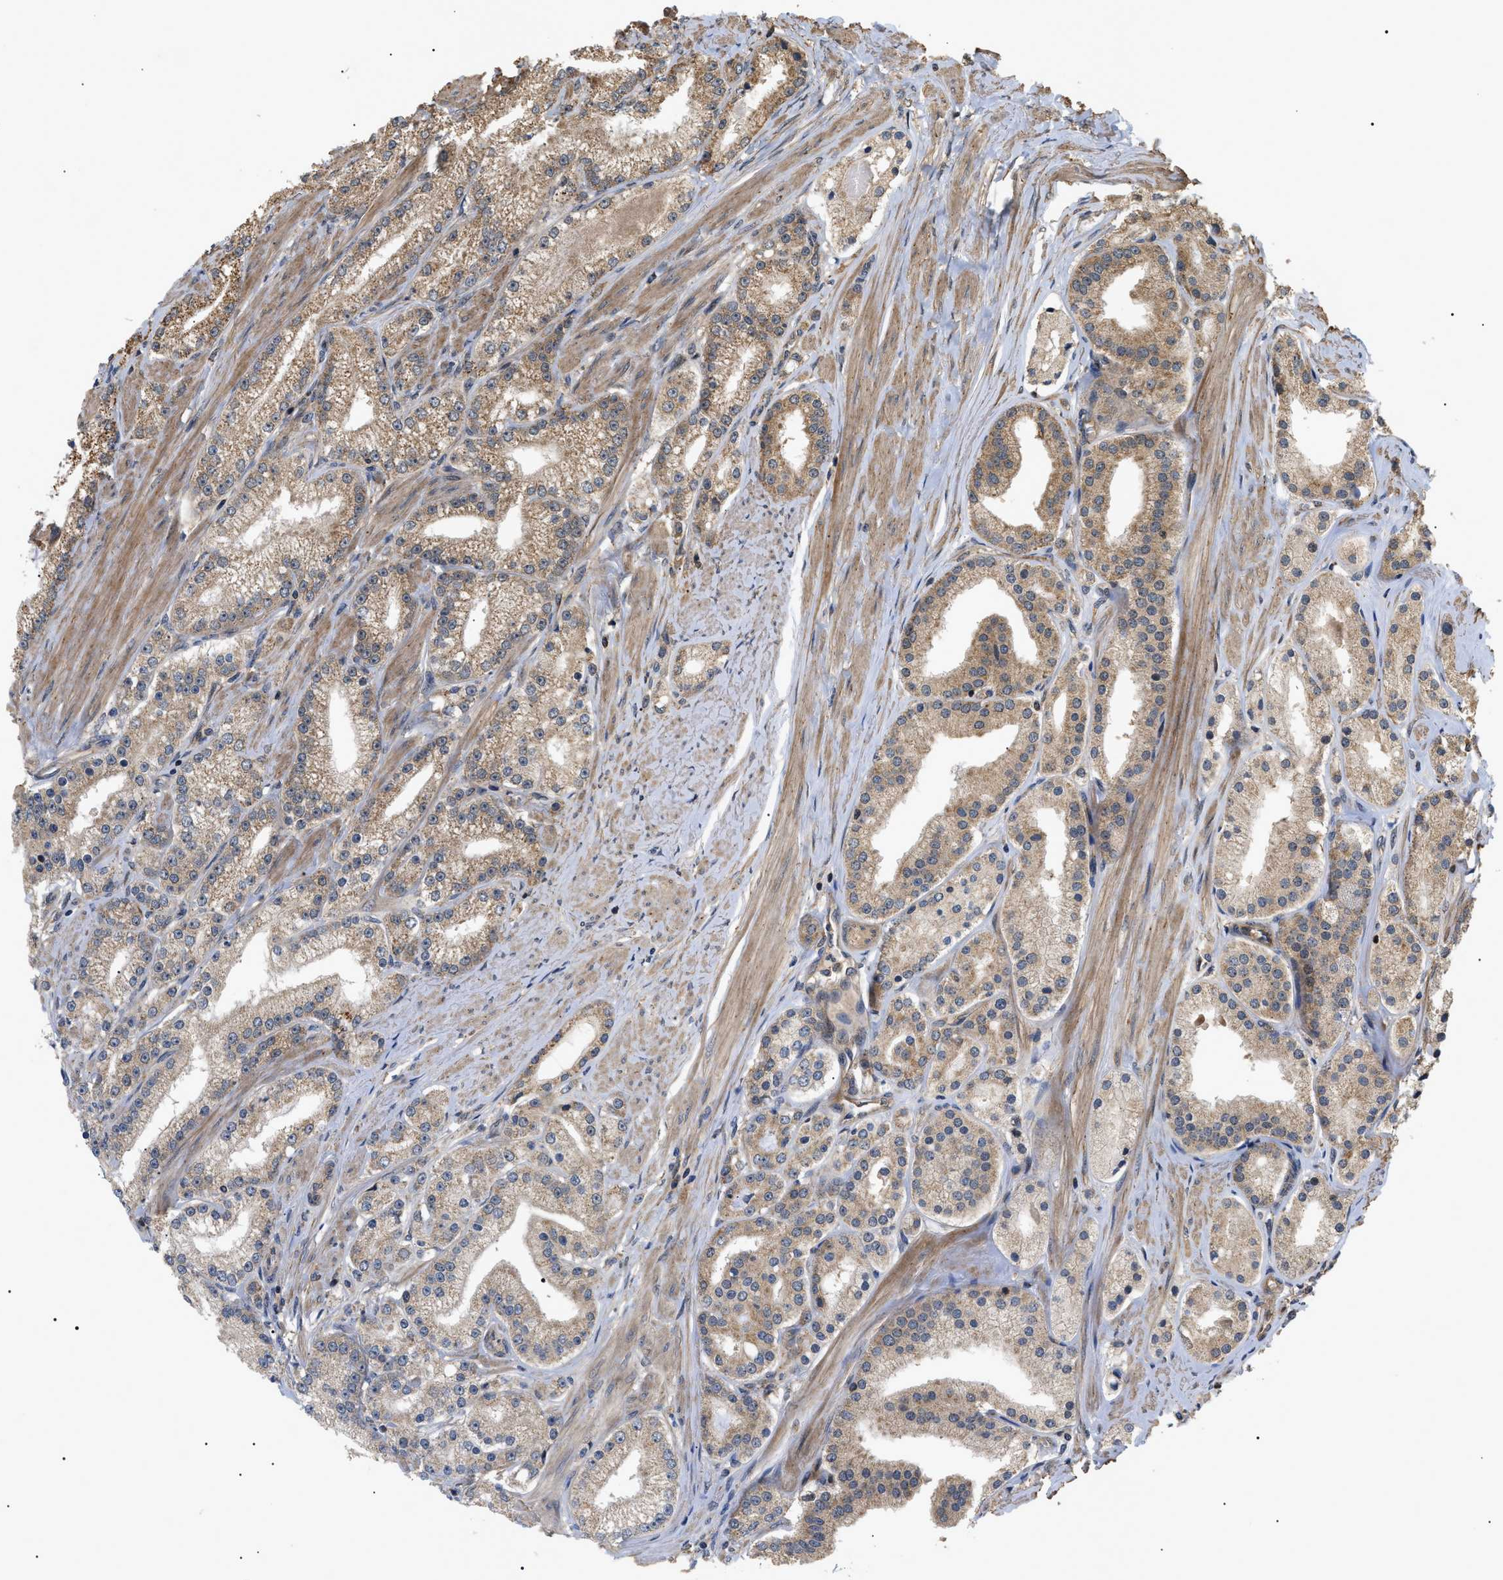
{"staining": {"intensity": "moderate", "quantity": ">75%", "location": "cytoplasmic/membranous"}, "tissue": "prostate cancer", "cell_type": "Tumor cells", "image_type": "cancer", "snomed": [{"axis": "morphology", "description": "Adenocarcinoma, Low grade"}, {"axis": "topography", "description": "Prostate"}], "caption": "Low-grade adenocarcinoma (prostate) stained for a protein reveals moderate cytoplasmic/membranous positivity in tumor cells. Immunohistochemistry stains the protein in brown and the nuclei are stained blue.", "gene": "ASTL", "patient": {"sex": "male", "age": 63}}